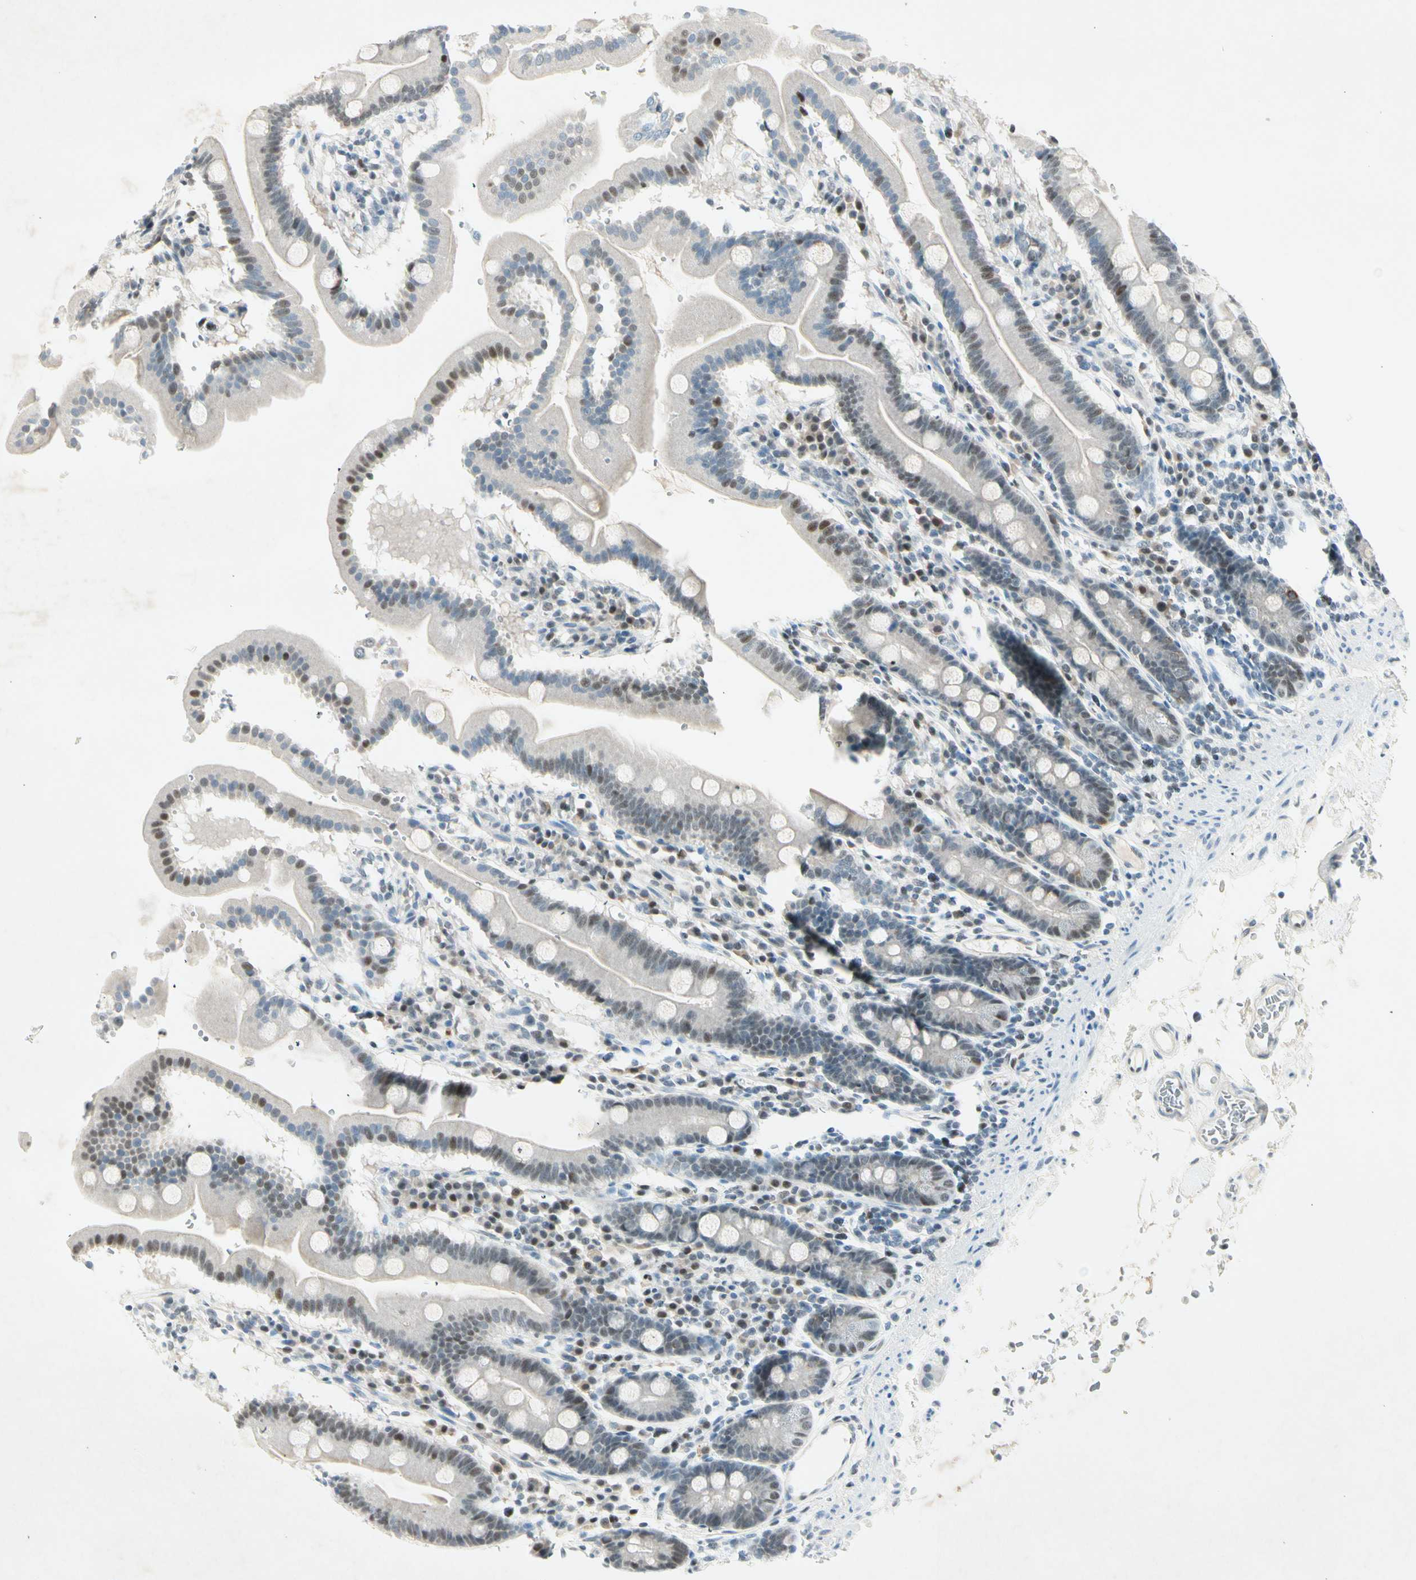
{"staining": {"intensity": "moderate", "quantity": "25%-75%", "location": "nuclear"}, "tissue": "duodenum", "cell_type": "Glandular cells", "image_type": "normal", "snomed": [{"axis": "morphology", "description": "Normal tissue, NOS"}, {"axis": "topography", "description": "Duodenum"}], "caption": "Immunohistochemical staining of unremarkable duodenum shows 25%-75% levels of moderate nuclear protein staining in approximately 25%-75% of glandular cells.", "gene": "RNF43", "patient": {"sex": "male", "age": 50}}